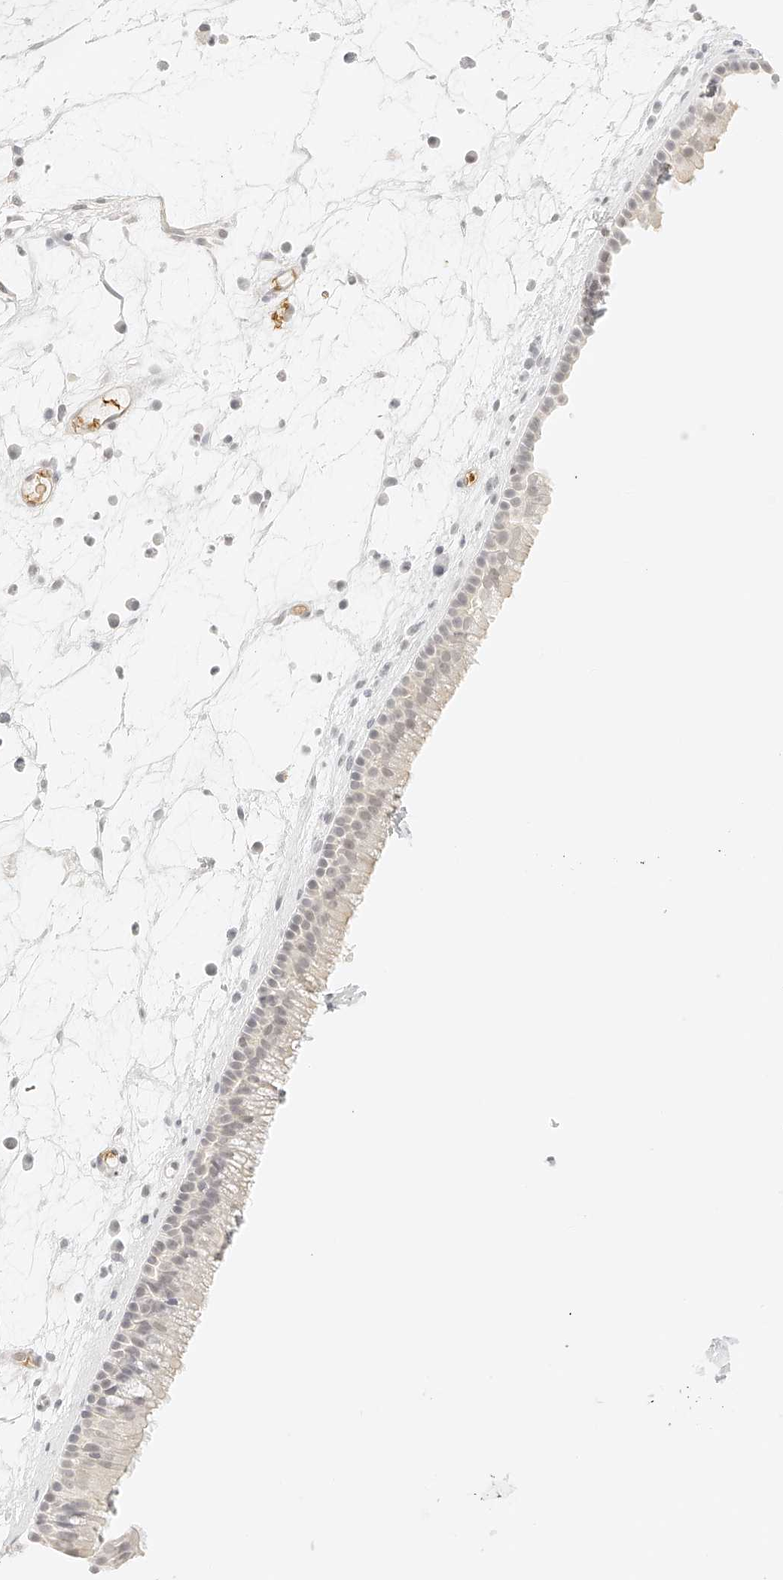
{"staining": {"intensity": "negative", "quantity": "none", "location": "none"}, "tissue": "nasopharynx", "cell_type": "Respiratory epithelial cells", "image_type": "normal", "snomed": [{"axis": "morphology", "description": "Normal tissue, NOS"}, {"axis": "morphology", "description": "Inflammation, NOS"}, {"axis": "morphology", "description": "Malignant melanoma, Metastatic site"}, {"axis": "topography", "description": "Nasopharynx"}], "caption": "Immunohistochemical staining of unremarkable human nasopharynx shows no significant positivity in respiratory epithelial cells.", "gene": "ZFP69", "patient": {"sex": "male", "age": 70}}